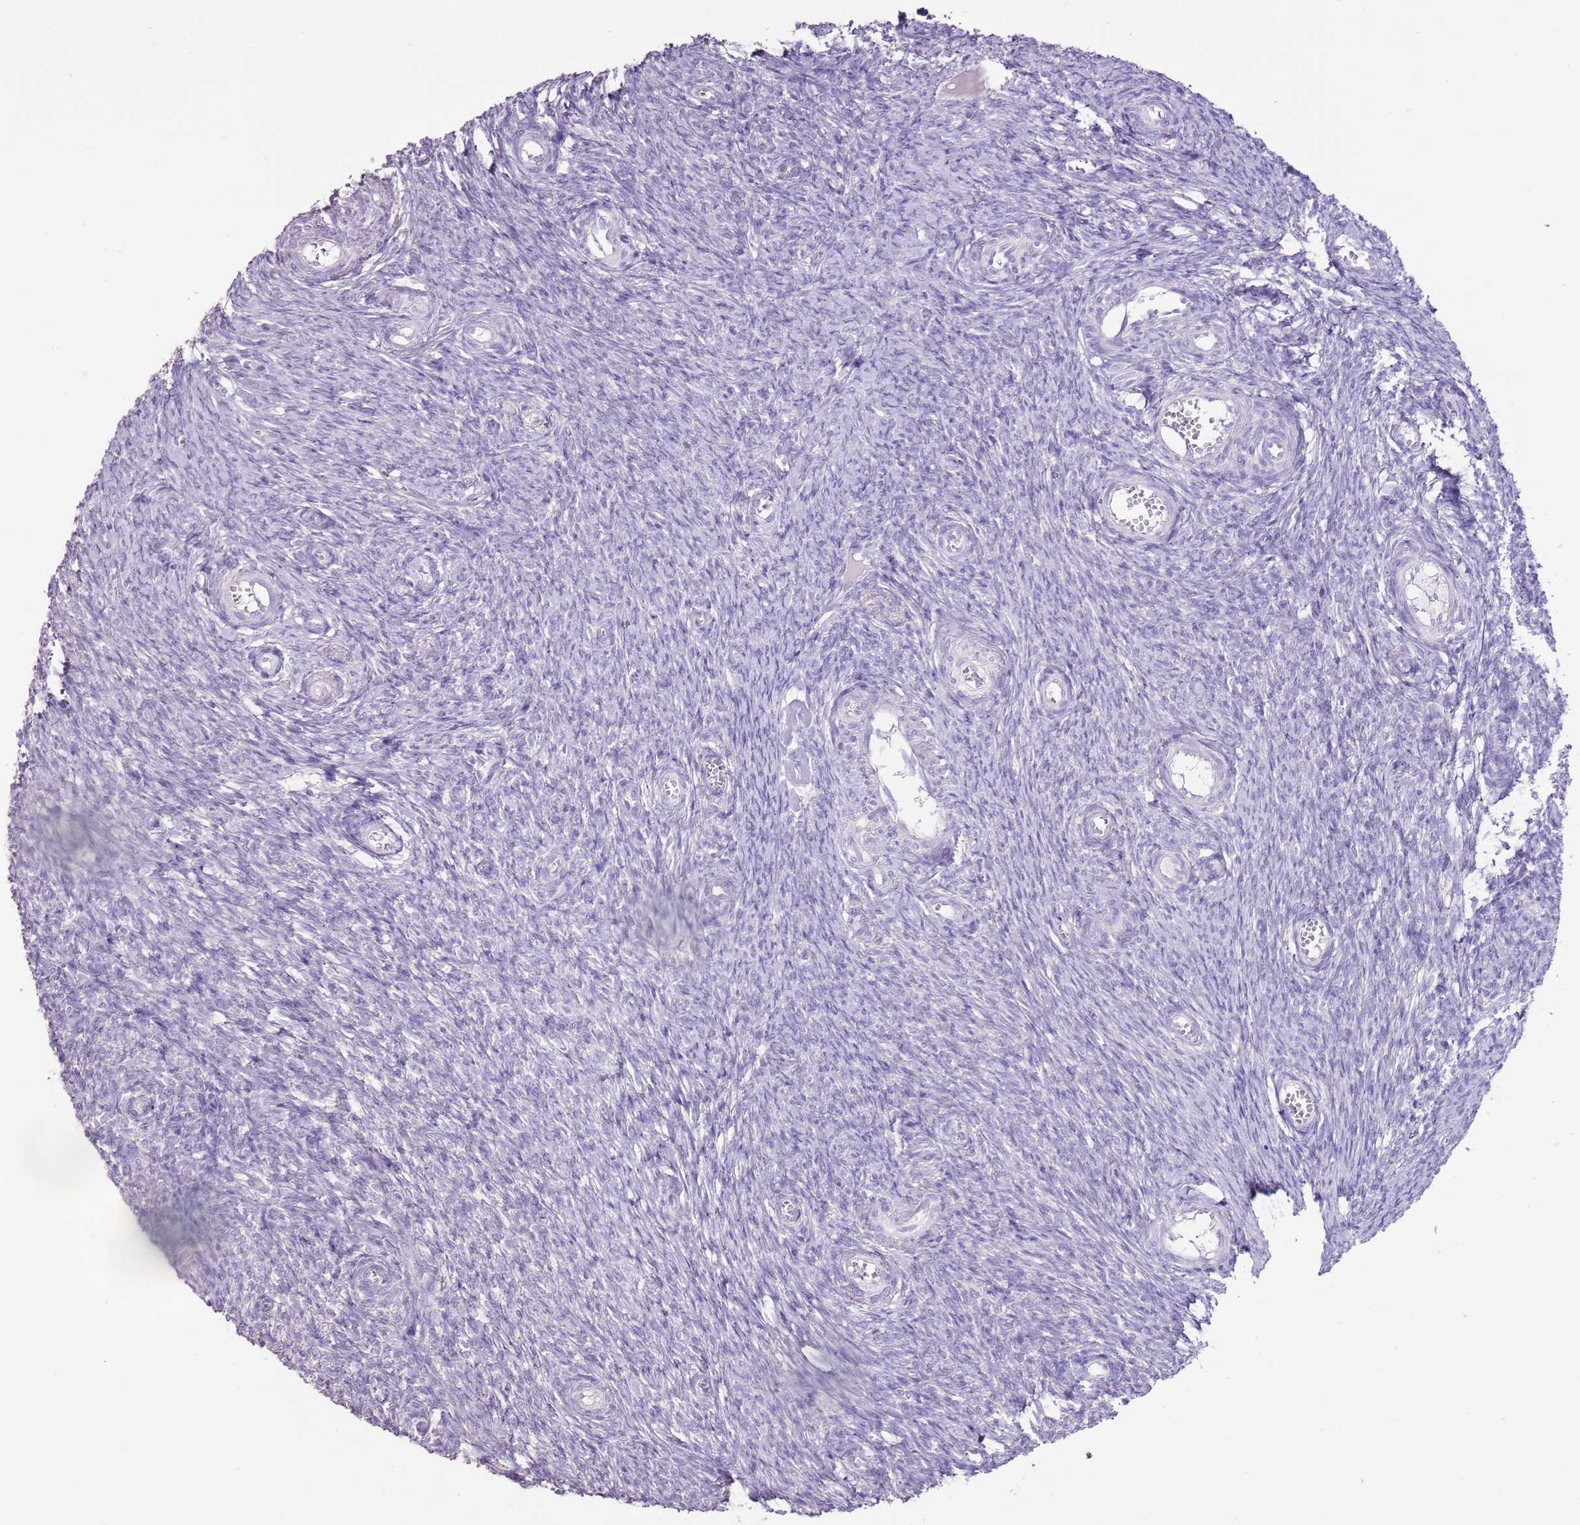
{"staining": {"intensity": "negative", "quantity": "none", "location": "none"}, "tissue": "ovary", "cell_type": "Ovarian stroma cells", "image_type": "normal", "snomed": [{"axis": "morphology", "description": "Normal tissue, NOS"}, {"axis": "topography", "description": "Ovary"}], "caption": "Immunohistochemistry (IHC) of unremarkable human ovary displays no expression in ovarian stroma cells. Nuclei are stained in blue.", "gene": "BLOC1S2", "patient": {"sex": "female", "age": 44}}